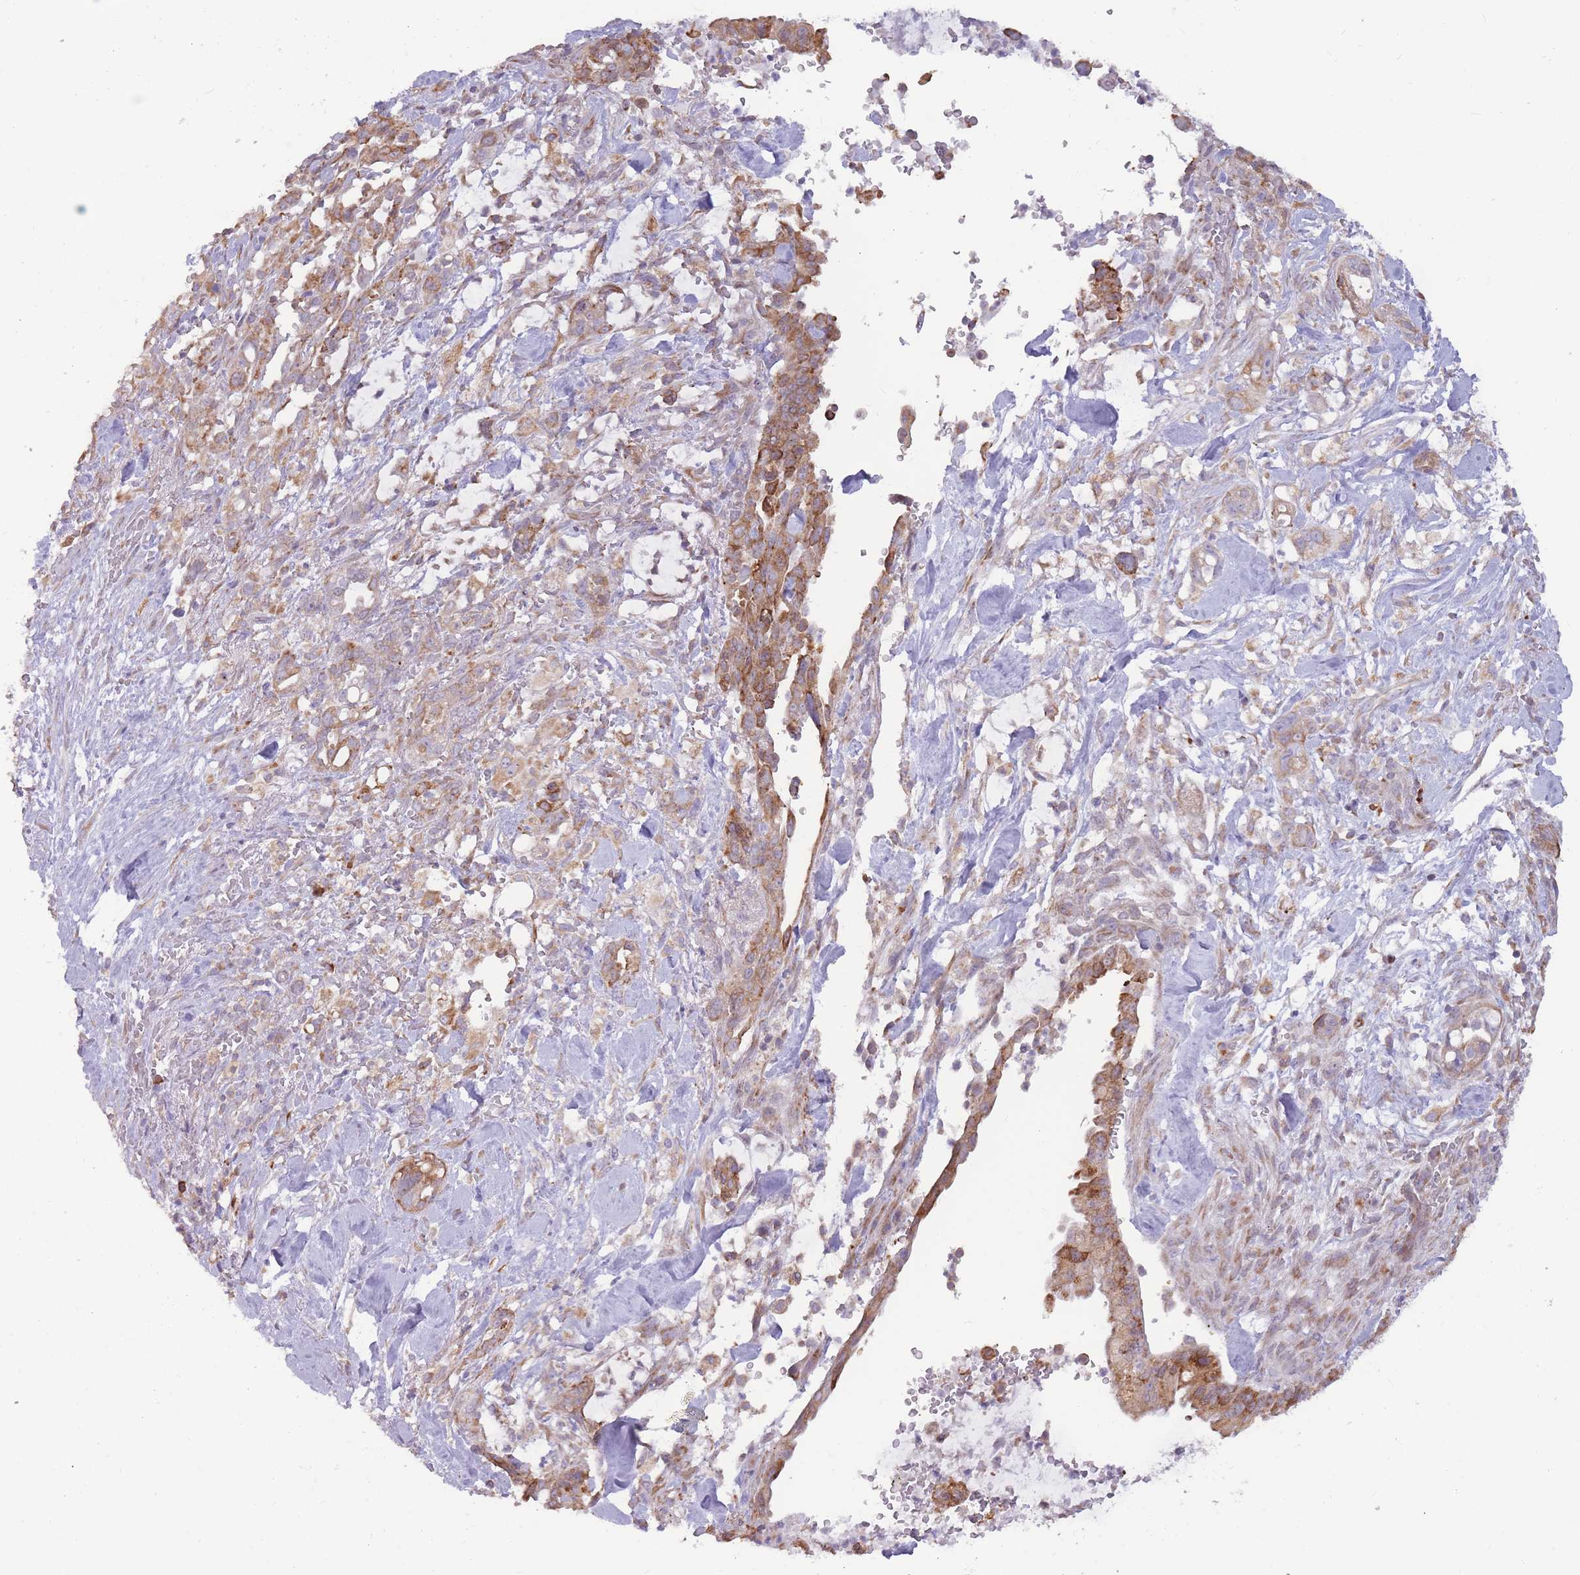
{"staining": {"intensity": "moderate", "quantity": "25%-75%", "location": "cytoplasmic/membranous"}, "tissue": "pancreatic cancer", "cell_type": "Tumor cells", "image_type": "cancer", "snomed": [{"axis": "morphology", "description": "Adenocarcinoma, NOS"}, {"axis": "topography", "description": "Pancreas"}], "caption": "A histopathology image of adenocarcinoma (pancreatic) stained for a protein exhibits moderate cytoplasmic/membranous brown staining in tumor cells.", "gene": "TRAPPC5", "patient": {"sex": "male", "age": 44}}